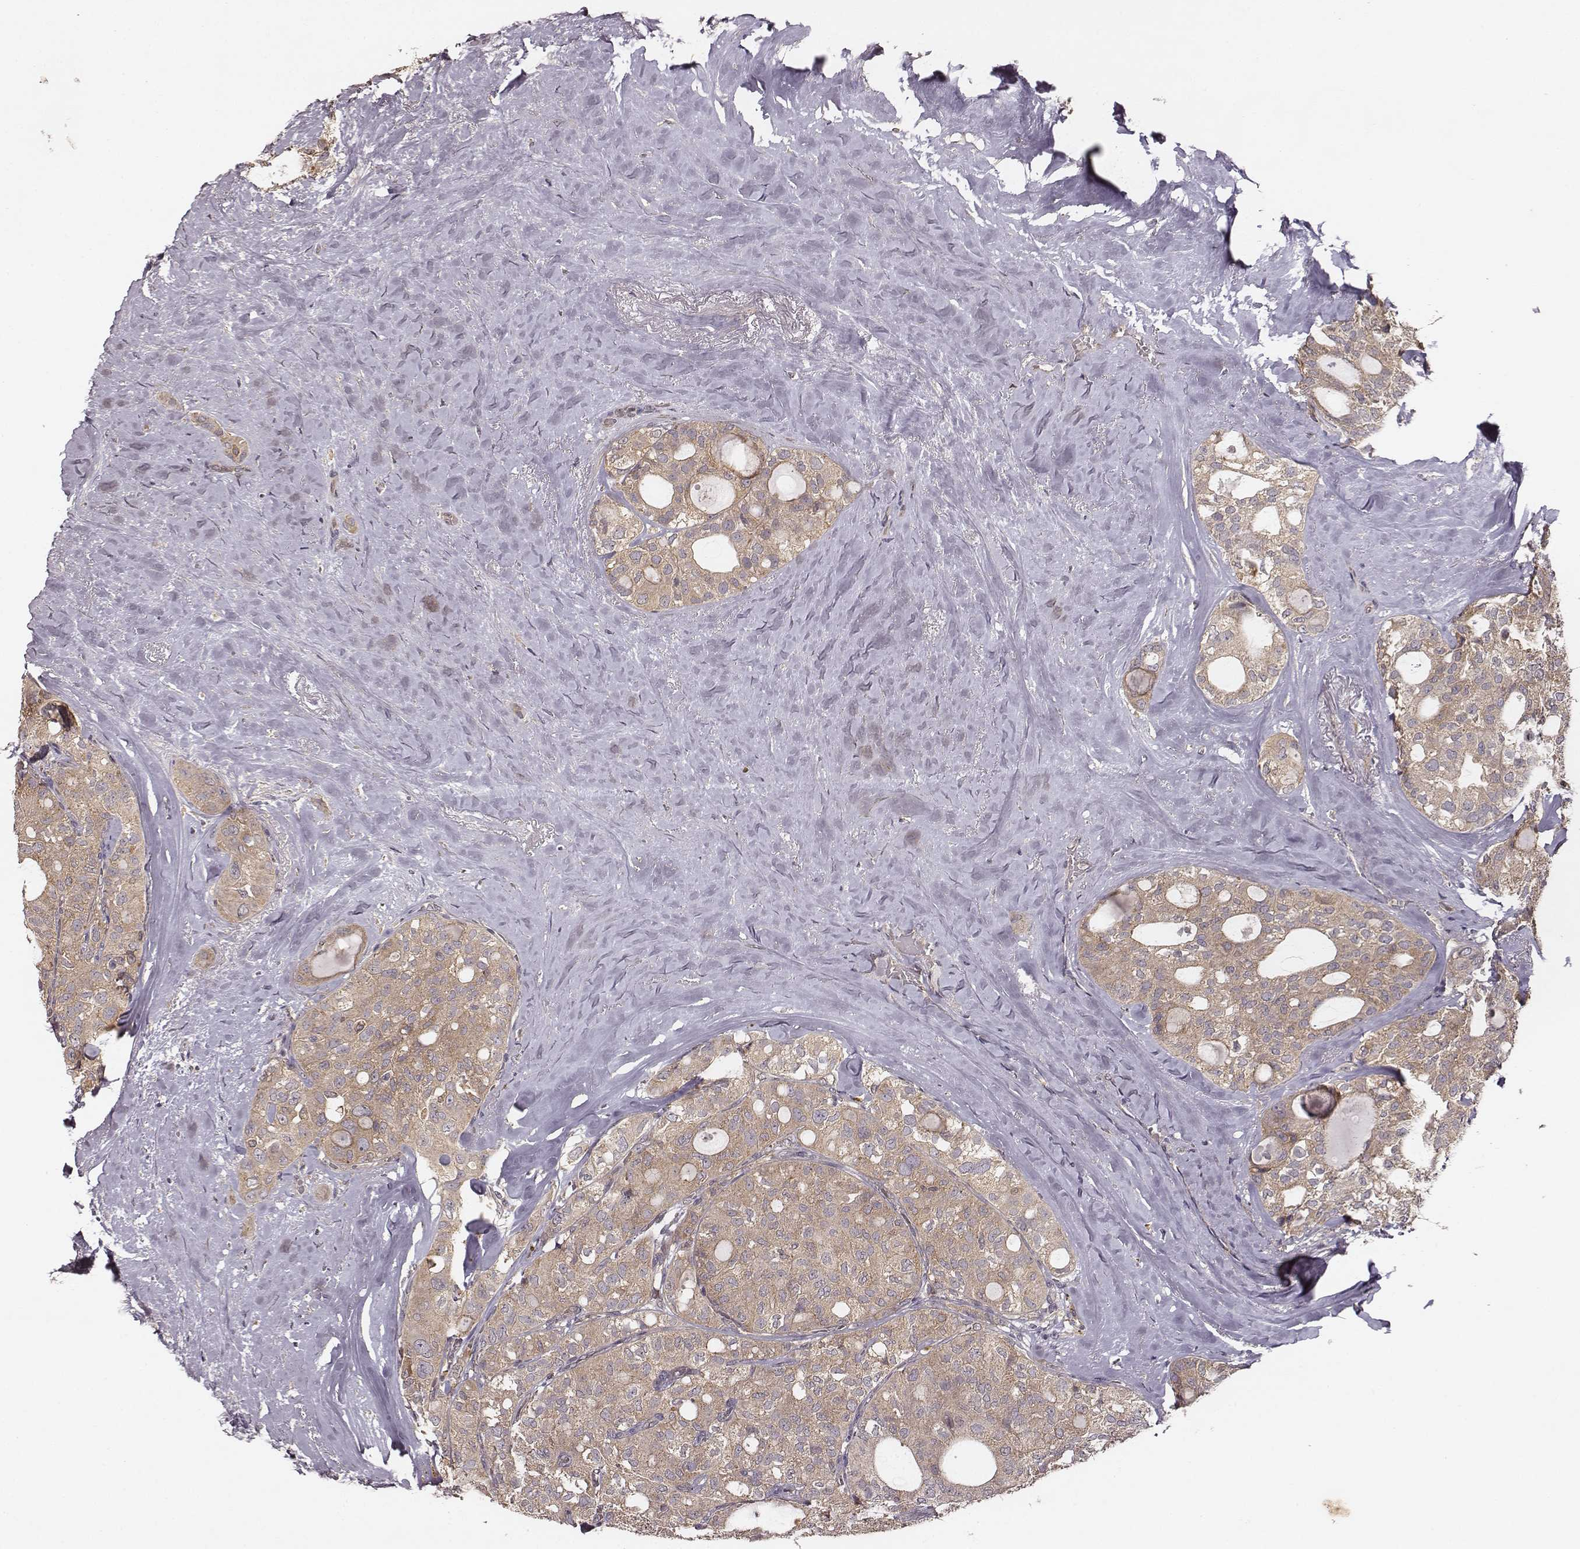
{"staining": {"intensity": "weak", "quantity": ">75%", "location": "cytoplasmic/membranous"}, "tissue": "thyroid cancer", "cell_type": "Tumor cells", "image_type": "cancer", "snomed": [{"axis": "morphology", "description": "Follicular adenoma carcinoma, NOS"}, {"axis": "topography", "description": "Thyroid gland"}], "caption": "Thyroid cancer was stained to show a protein in brown. There is low levels of weak cytoplasmic/membranous positivity in approximately >75% of tumor cells. Immunohistochemistry stains the protein in brown and the nuclei are stained blue.", "gene": "VPS26A", "patient": {"sex": "male", "age": 75}}